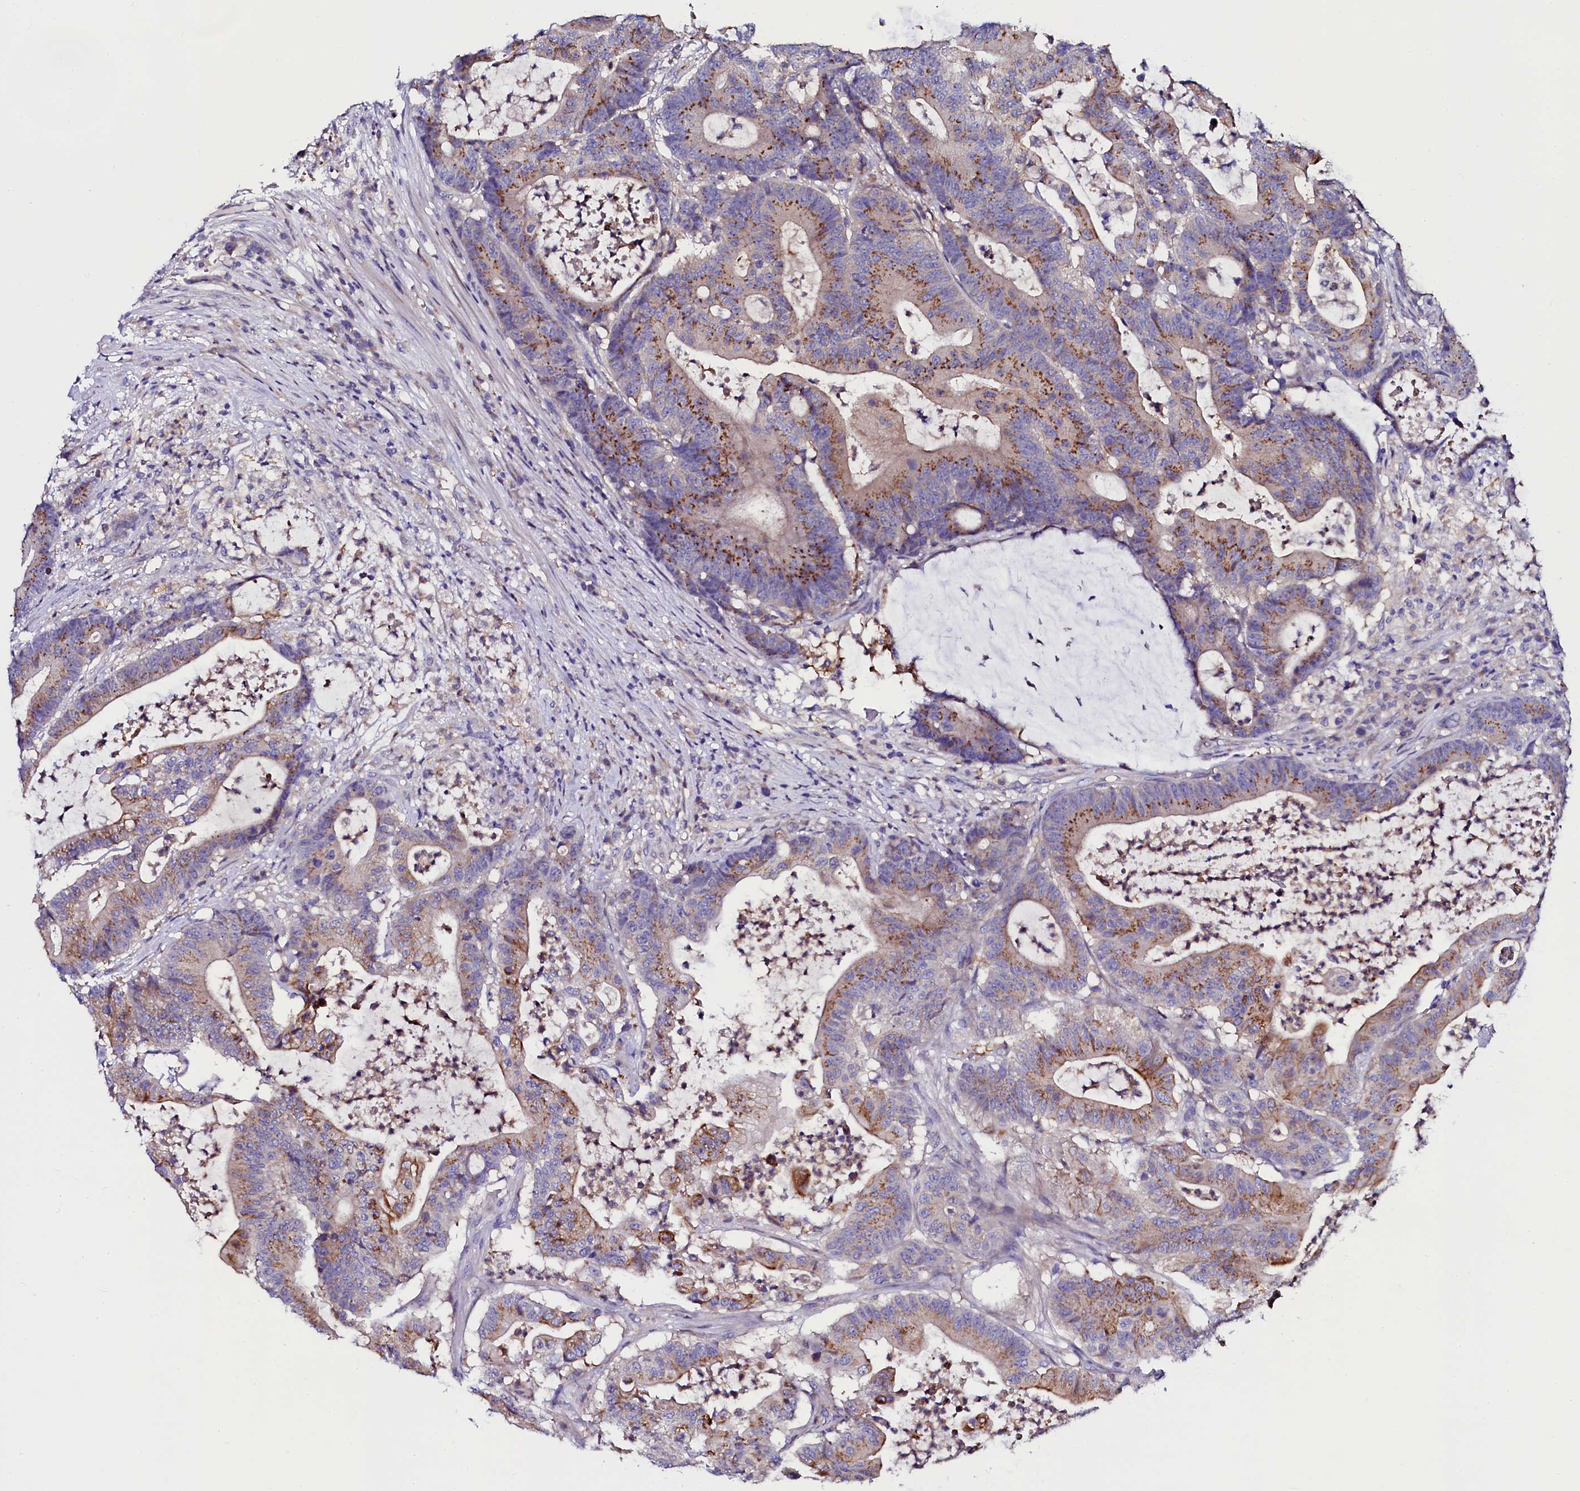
{"staining": {"intensity": "moderate", "quantity": ">75%", "location": "cytoplasmic/membranous"}, "tissue": "colorectal cancer", "cell_type": "Tumor cells", "image_type": "cancer", "snomed": [{"axis": "morphology", "description": "Adenocarcinoma, NOS"}, {"axis": "topography", "description": "Colon"}], "caption": "This micrograph demonstrates immunohistochemistry (IHC) staining of human colorectal cancer (adenocarcinoma), with medium moderate cytoplasmic/membranous expression in approximately >75% of tumor cells.", "gene": "OTOL1", "patient": {"sex": "female", "age": 84}}